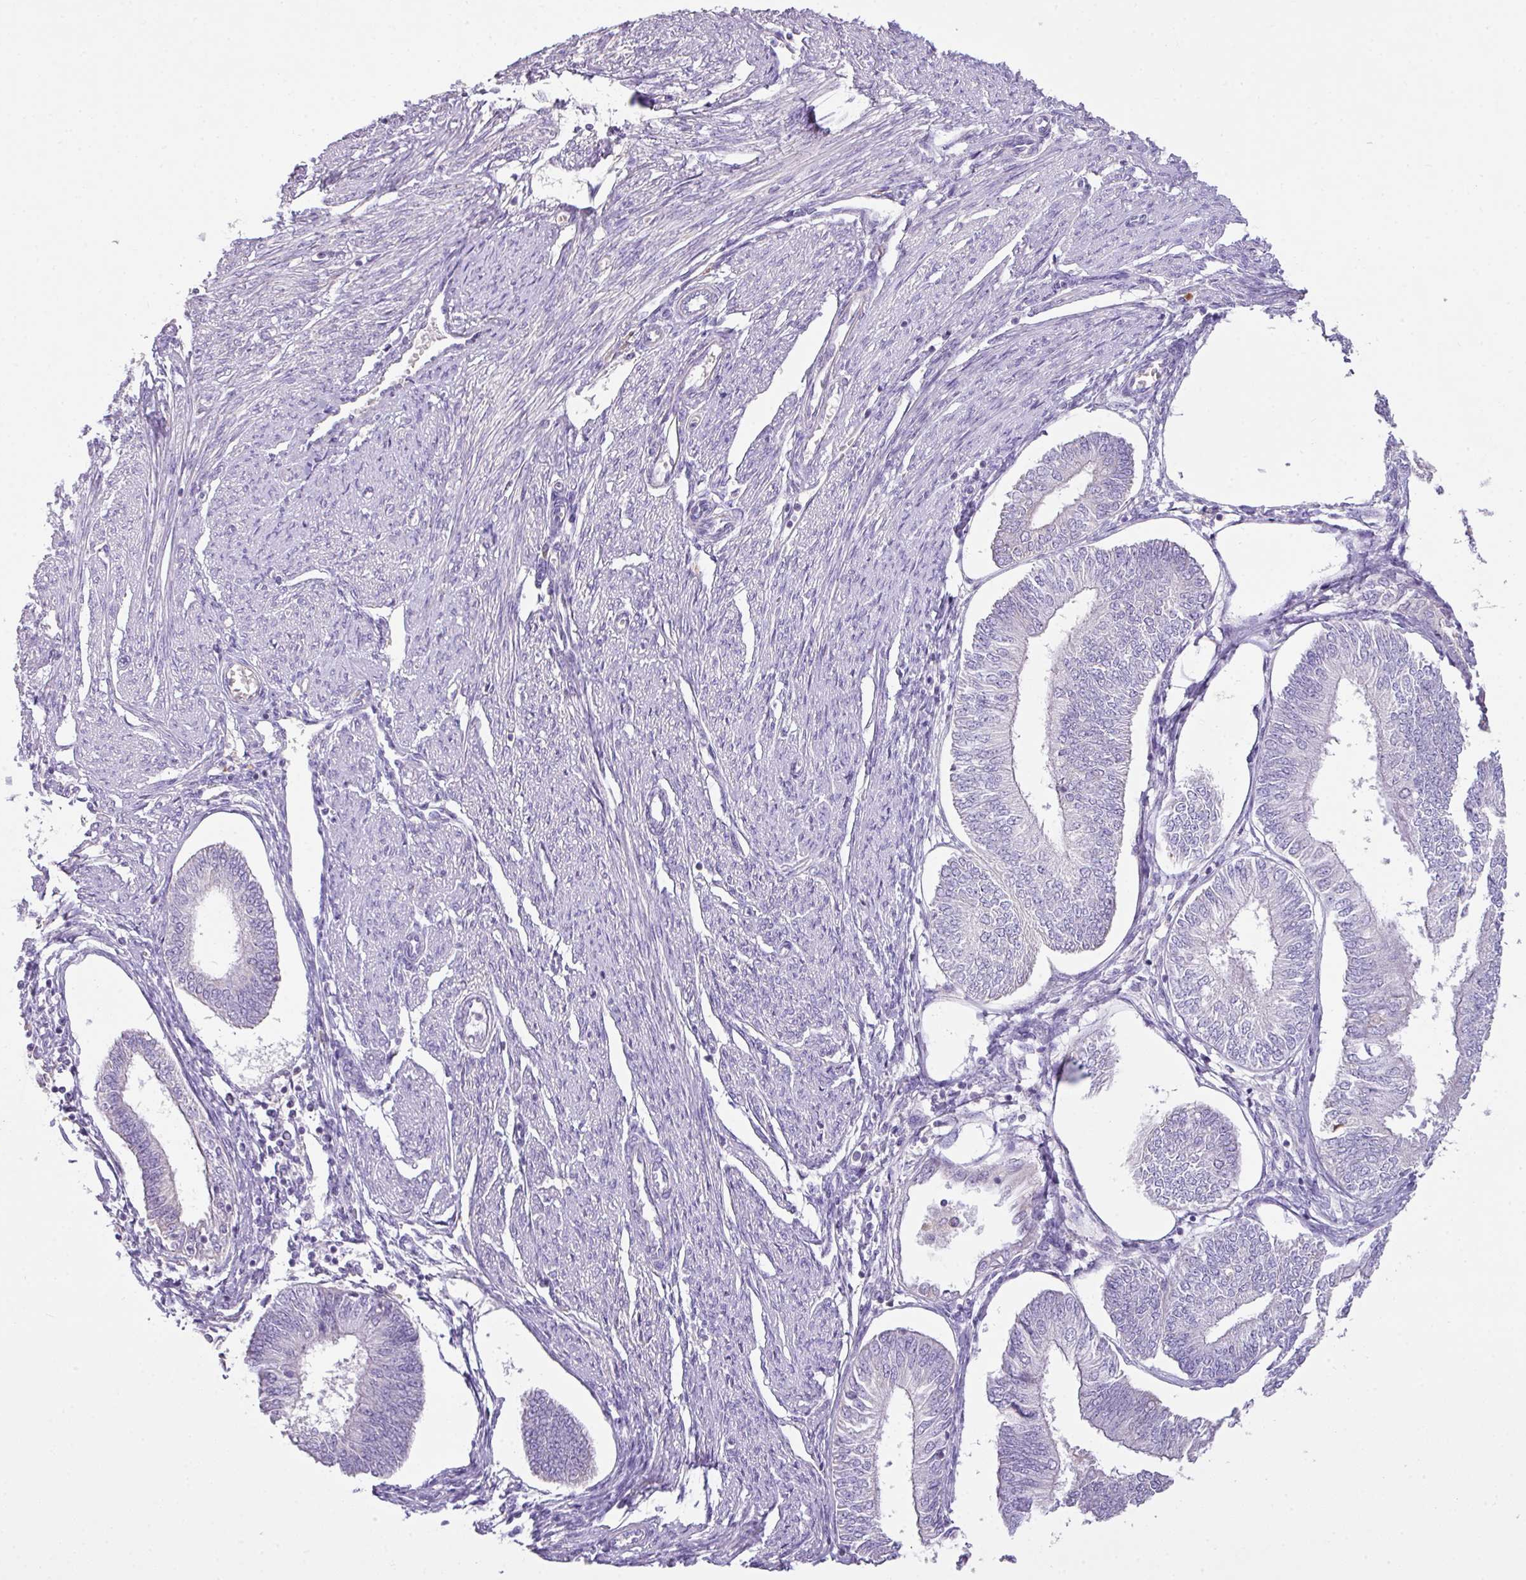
{"staining": {"intensity": "negative", "quantity": "none", "location": "none"}, "tissue": "endometrial cancer", "cell_type": "Tumor cells", "image_type": "cancer", "snomed": [{"axis": "morphology", "description": "Adenocarcinoma, NOS"}, {"axis": "topography", "description": "Endometrium"}], "caption": "DAB immunohistochemical staining of endometrial cancer (adenocarcinoma) reveals no significant positivity in tumor cells.", "gene": "OR6C6", "patient": {"sex": "female", "age": 58}}